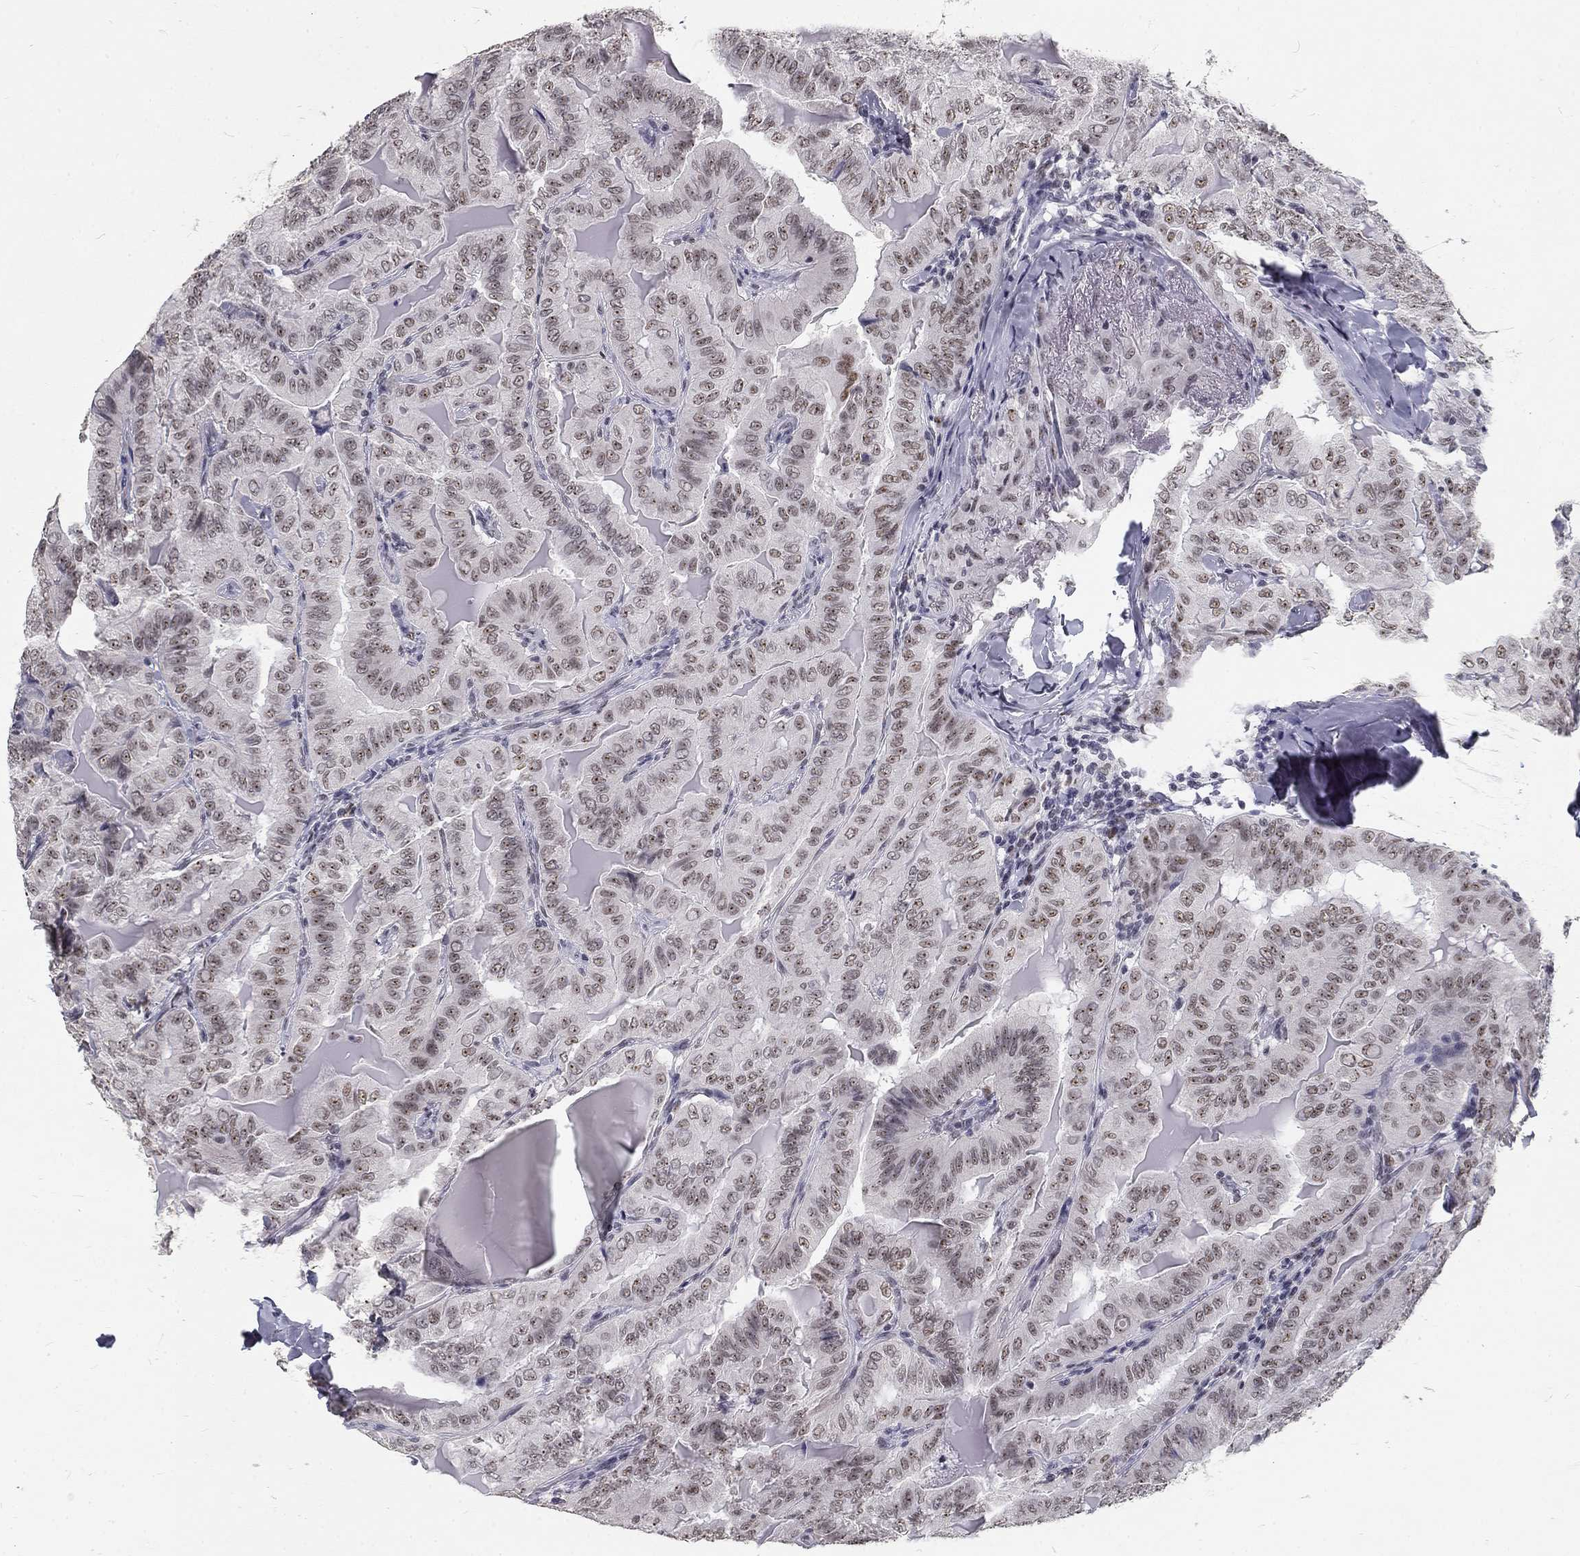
{"staining": {"intensity": "weak", "quantity": "25%-75%", "location": "nuclear"}, "tissue": "thyroid cancer", "cell_type": "Tumor cells", "image_type": "cancer", "snomed": [{"axis": "morphology", "description": "Papillary adenocarcinoma, NOS"}, {"axis": "topography", "description": "Thyroid gland"}], "caption": "Immunohistochemical staining of human papillary adenocarcinoma (thyroid) reveals low levels of weak nuclear positivity in approximately 25%-75% of tumor cells.", "gene": "SNORC", "patient": {"sex": "female", "age": 68}}